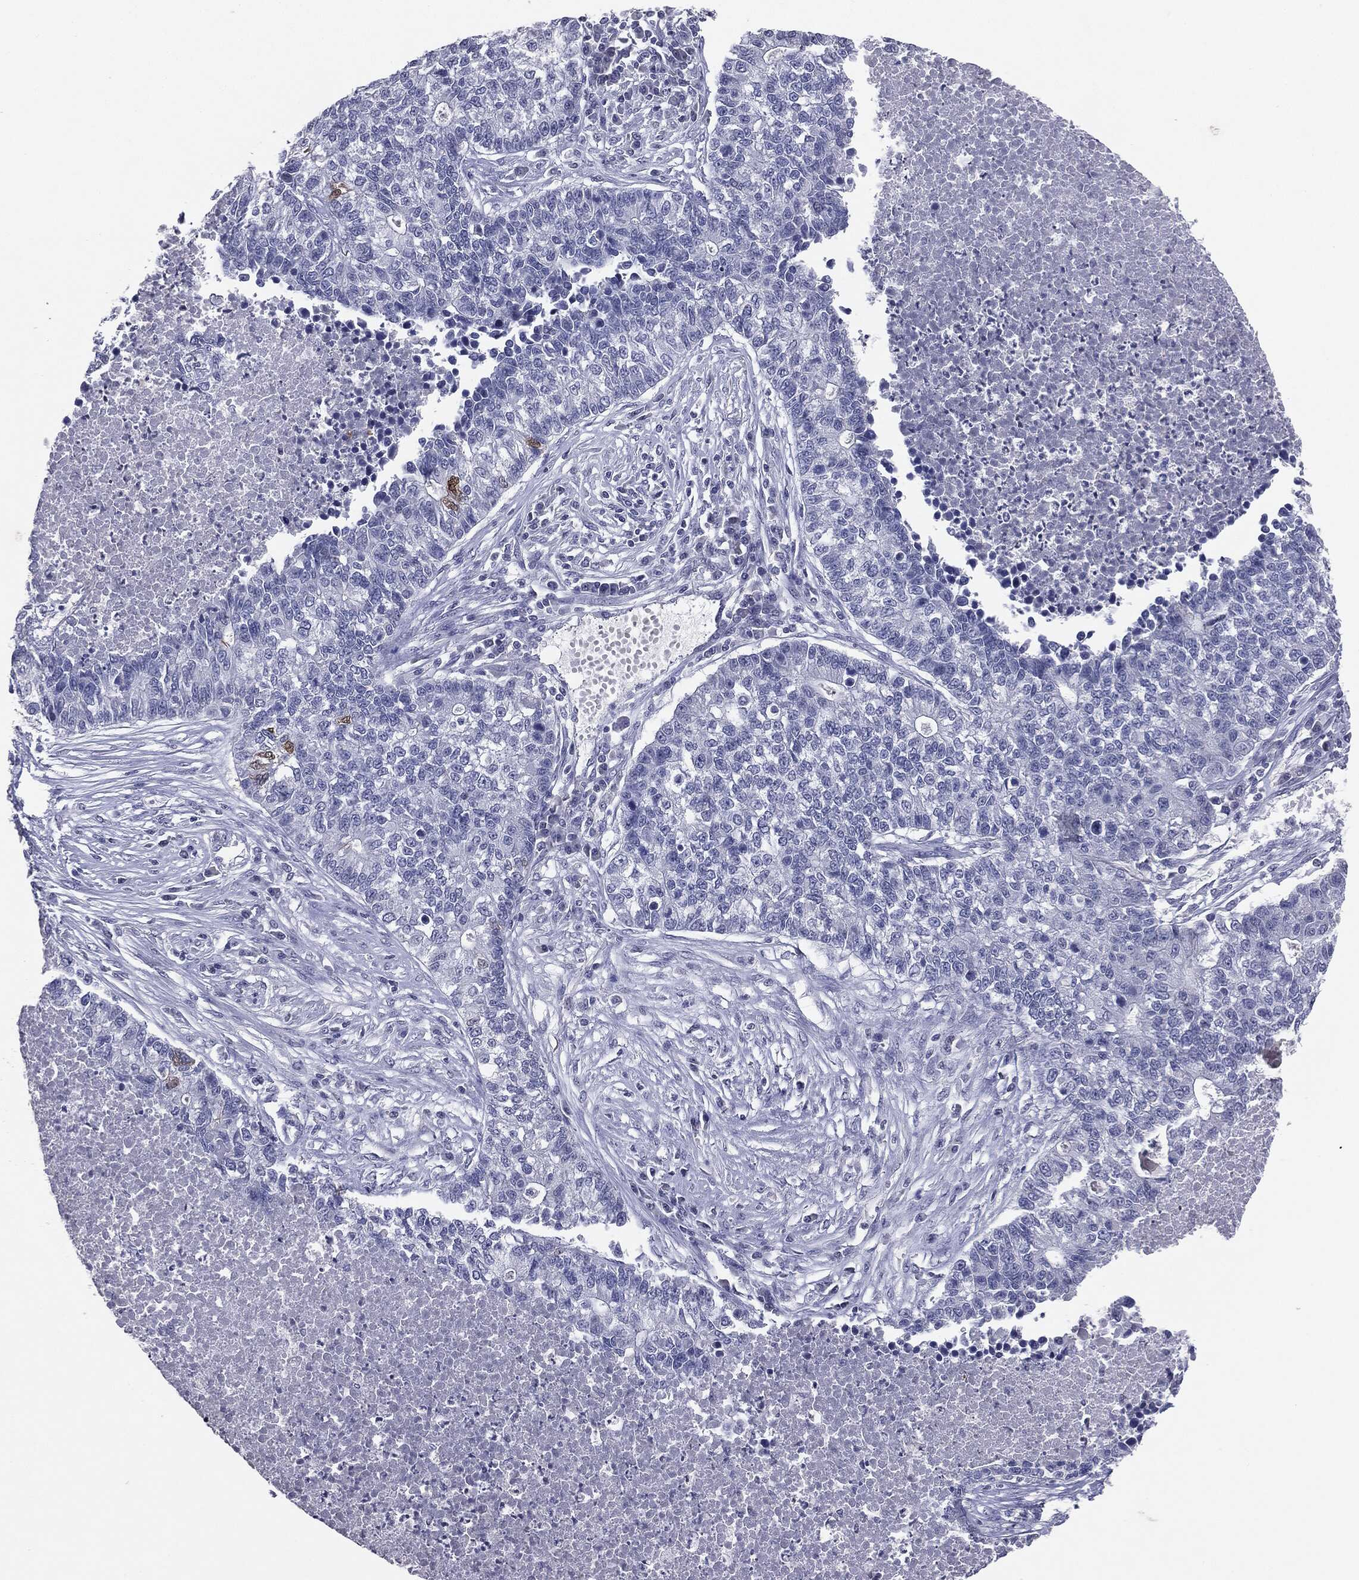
{"staining": {"intensity": "negative", "quantity": "none", "location": "none"}, "tissue": "lung cancer", "cell_type": "Tumor cells", "image_type": "cancer", "snomed": [{"axis": "morphology", "description": "Adenocarcinoma, NOS"}, {"axis": "topography", "description": "Lung"}], "caption": "Human lung cancer stained for a protein using immunohistochemistry displays no positivity in tumor cells.", "gene": "SERPINB4", "patient": {"sex": "male", "age": 57}}